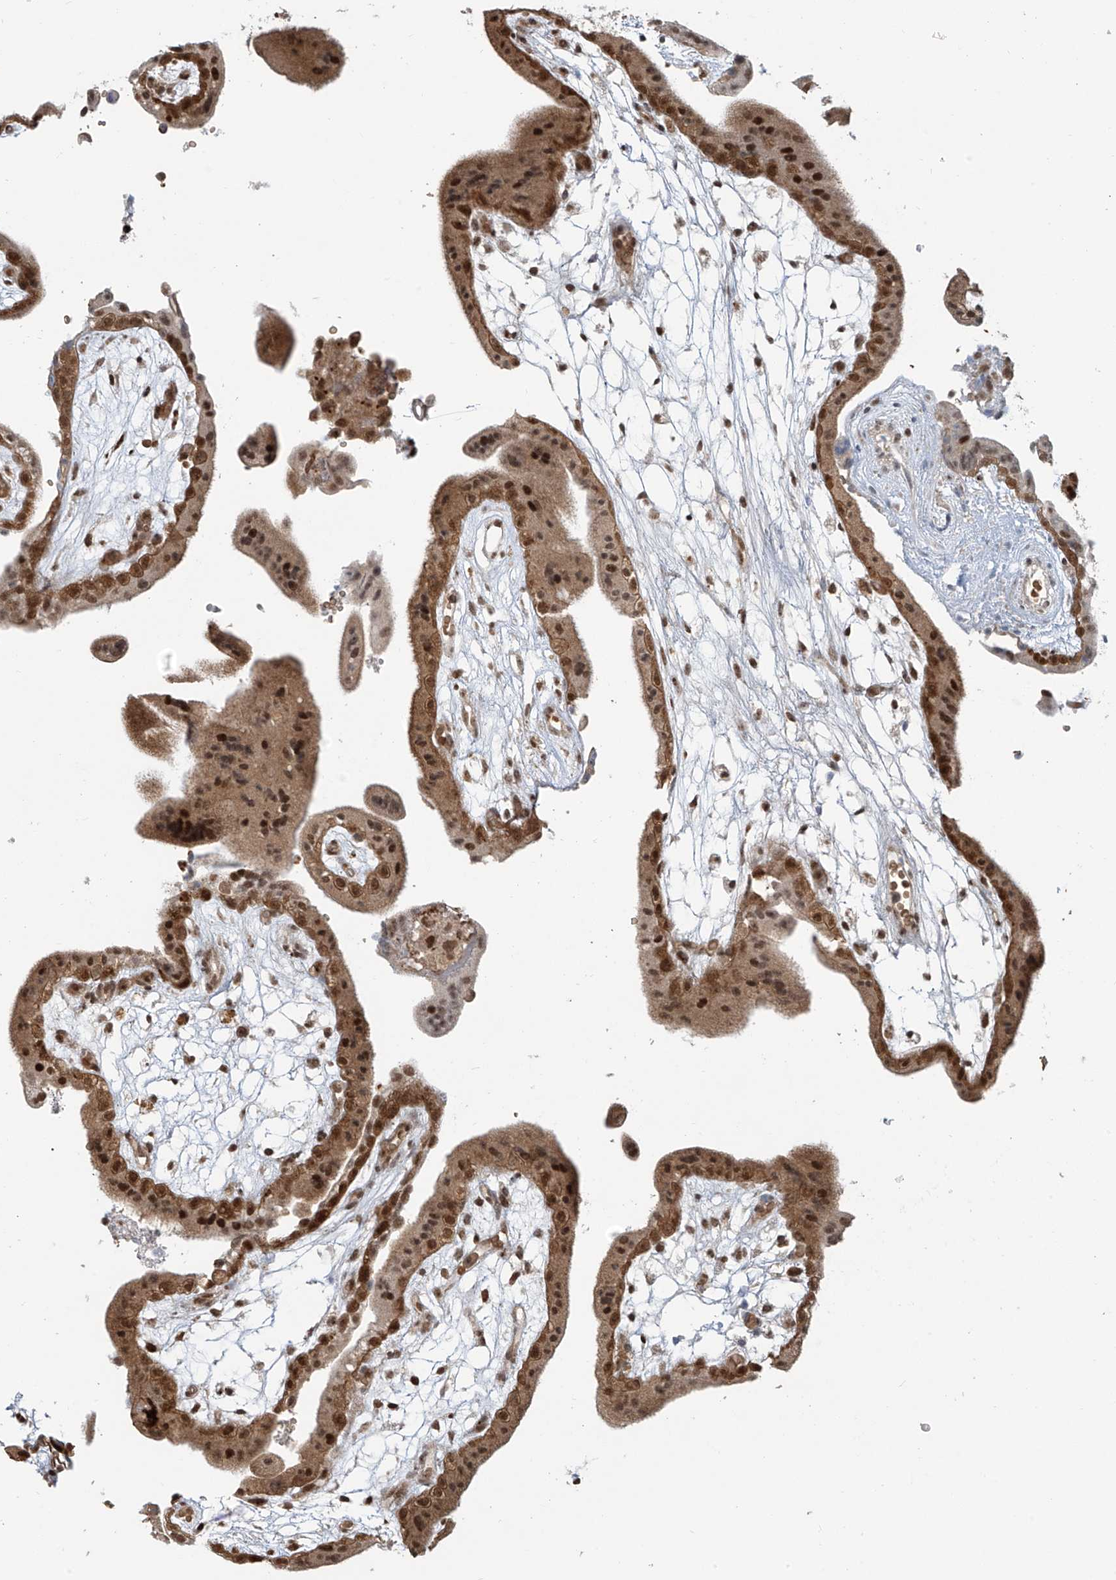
{"staining": {"intensity": "moderate", "quantity": ">75%", "location": "cytoplasmic/membranous,nuclear"}, "tissue": "placenta", "cell_type": "Trophoblastic cells", "image_type": "normal", "snomed": [{"axis": "morphology", "description": "Normal tissue, NOS"}, {"axis": "topography", "description": "Placenta"}], "caption": "Immunohistochemistry micrograph of normal placenta stained for a protein (brown), which displays medium levels of moderate cytoplasmic/membranous,nuclear expression in approximately >75% of trophoblastic cells.", "gene": "VMP1", "patient": {"sex": "female", "age": 18}}